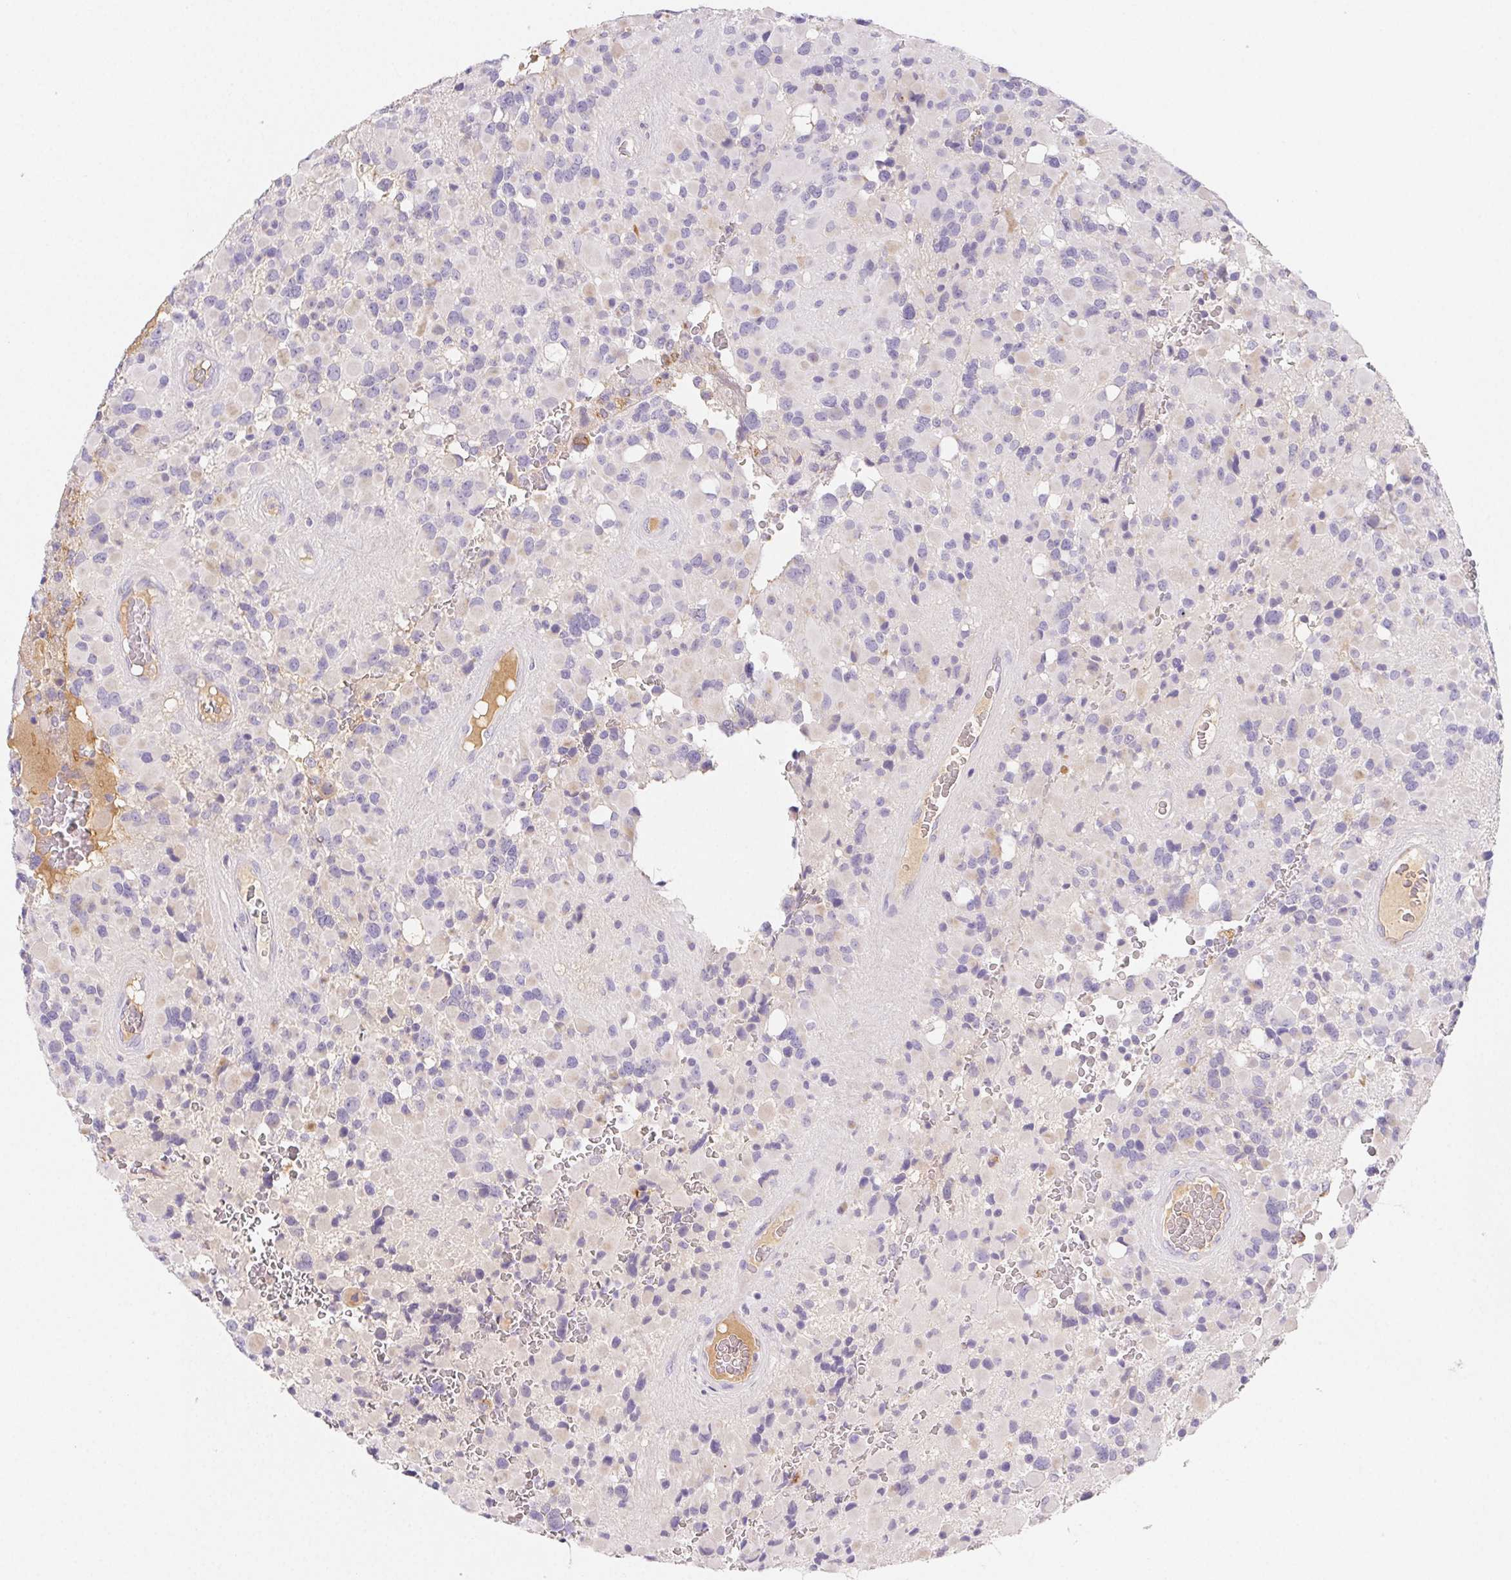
{"staining": {"intensity": "negative", "quantity": "none", "location": "none"}, "tissue": "glioma", "cell_type": "Tumor cells", "image_type": "cancer", "snomed": [{"axis": "morphology", "description": "Glioma, malignant, High grade"}, {"axis": "topography", "description": "Brain"}], "caption": "Immunohistochemistry (IHC) photomicrograph of glioma stained for a protein (brown), which shows no positivity in tumor cells. (DAB (3,3'-diaminobenzidine) immunohistochemistry (IHC), high magnification).", "gene": "ITIH2", "patient": {"sex": "female", "age": 40}}